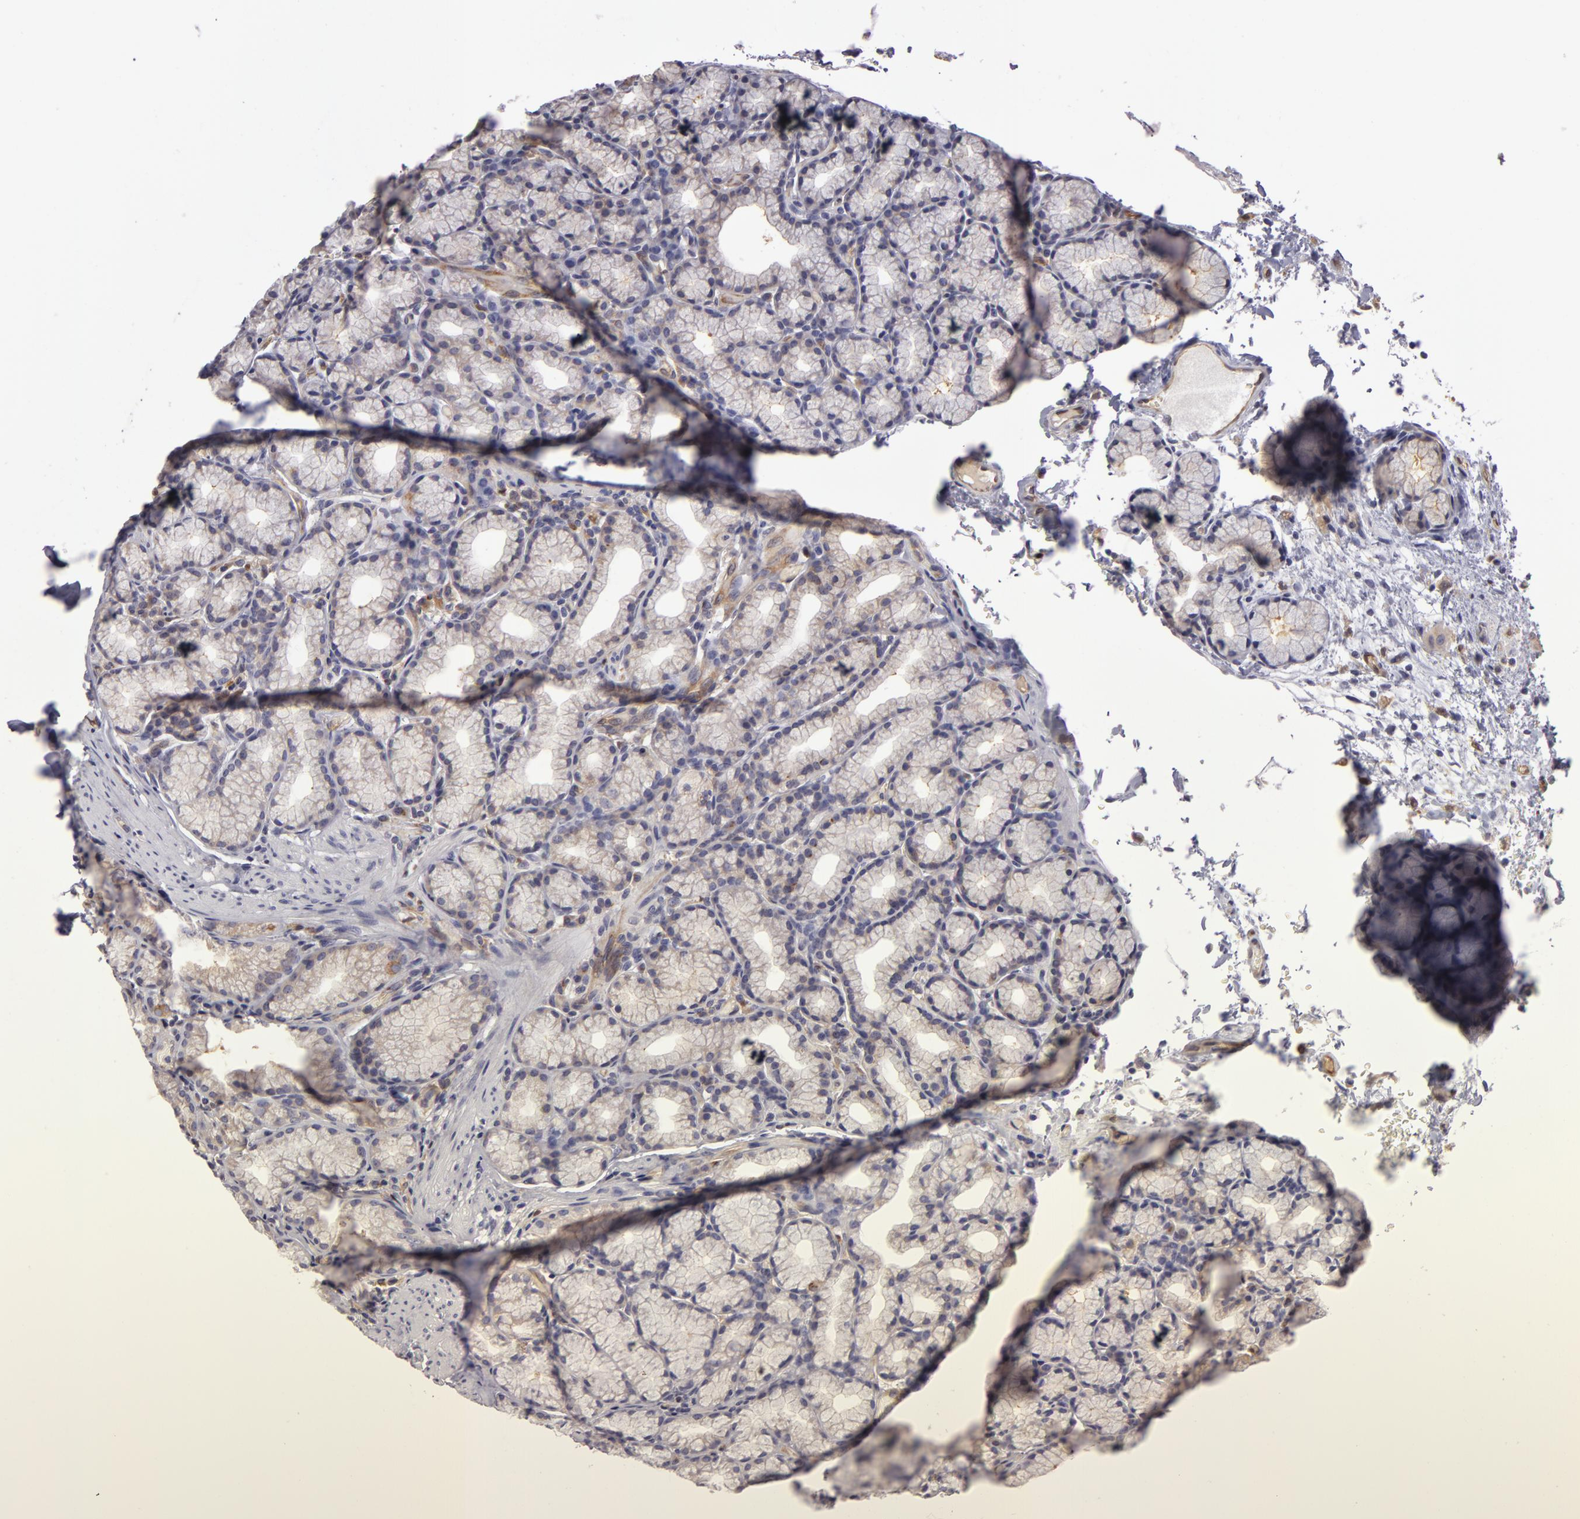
{"staining": {"intensity": "weak", "quantity": ">75%", "location": "cytoplasmic/membranous"}, "tissue": "duodenum", "cell_type": "Glandular cells", "image_type": "normal", "snomed": [{"axis": "morphology", "description": "Normal tissue, NOS"}, {"axis": "topography", "description": "Duodenum"}], "caption": "Glandular cells display low levels of weak cytoplasmic/membranous staining in approximately >75% of cells in benign duodenum. The staining was performed using DAB to visualize the protein expression in brown, while the nuclei were stained in blue with hematoxylin (Magnification: 20x).", "gene": "ZNF229", "patient": {"sex": "female", "age": 48}}